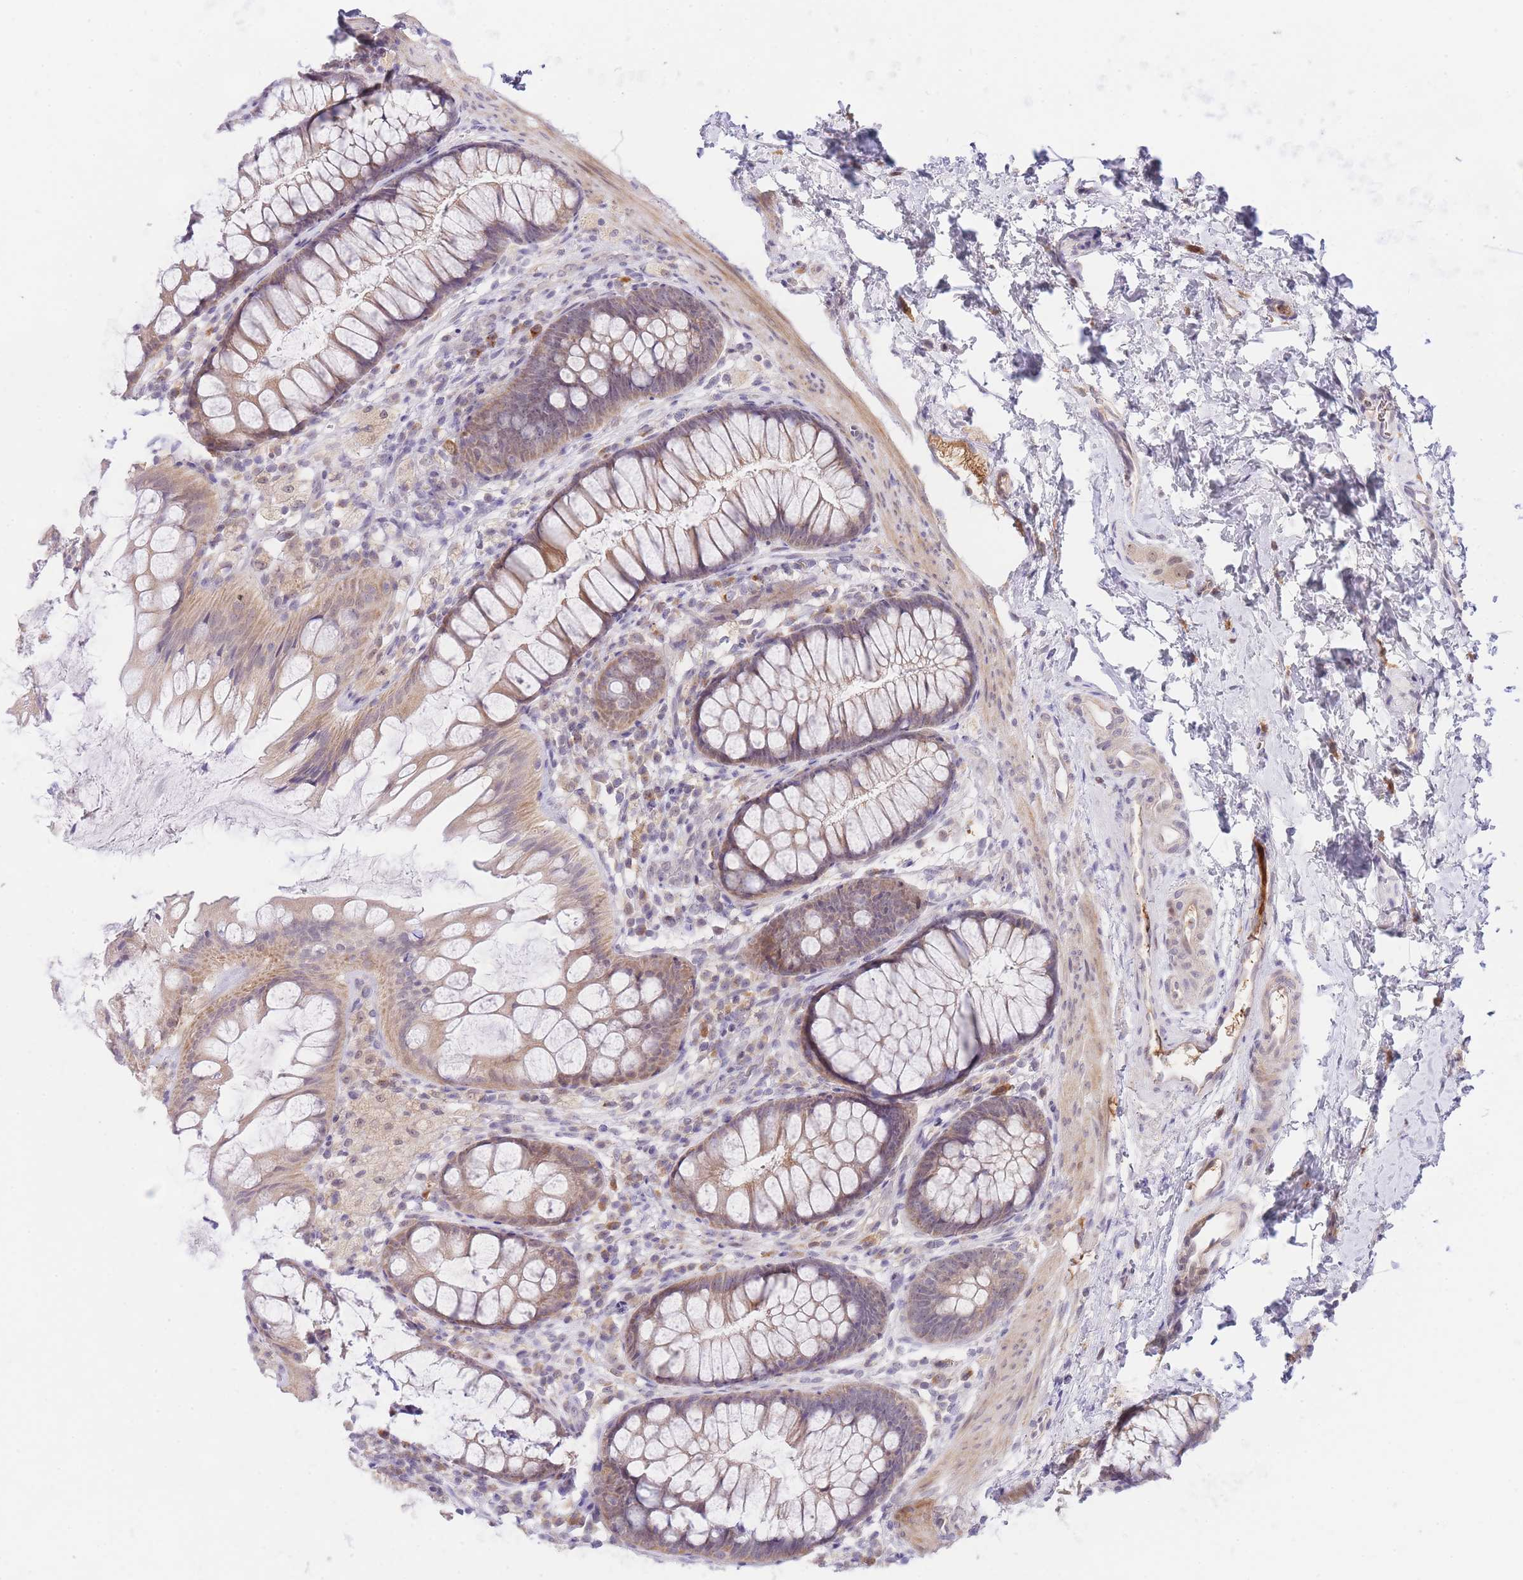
{"staining": {"intensity": "weak", "quantity": ">75%", "location": "cytoplasmic/membranous"}, "tissue": "colon", "cell_type": "Endothelial cells", "image_type": "normal", "snomed": [{"axis": "morphology", "description": "Normal tissue, NOS"}, {"axis": "topography", "description": "Colon"}], "caption": "Brown immunohistochemical staining in normal human colon reveals weak cytoplasmic/membranous expression in about >75% of endothelial cells.", "gene": "SLC25A33", "patient": {"sex": "female", "age": 62}}